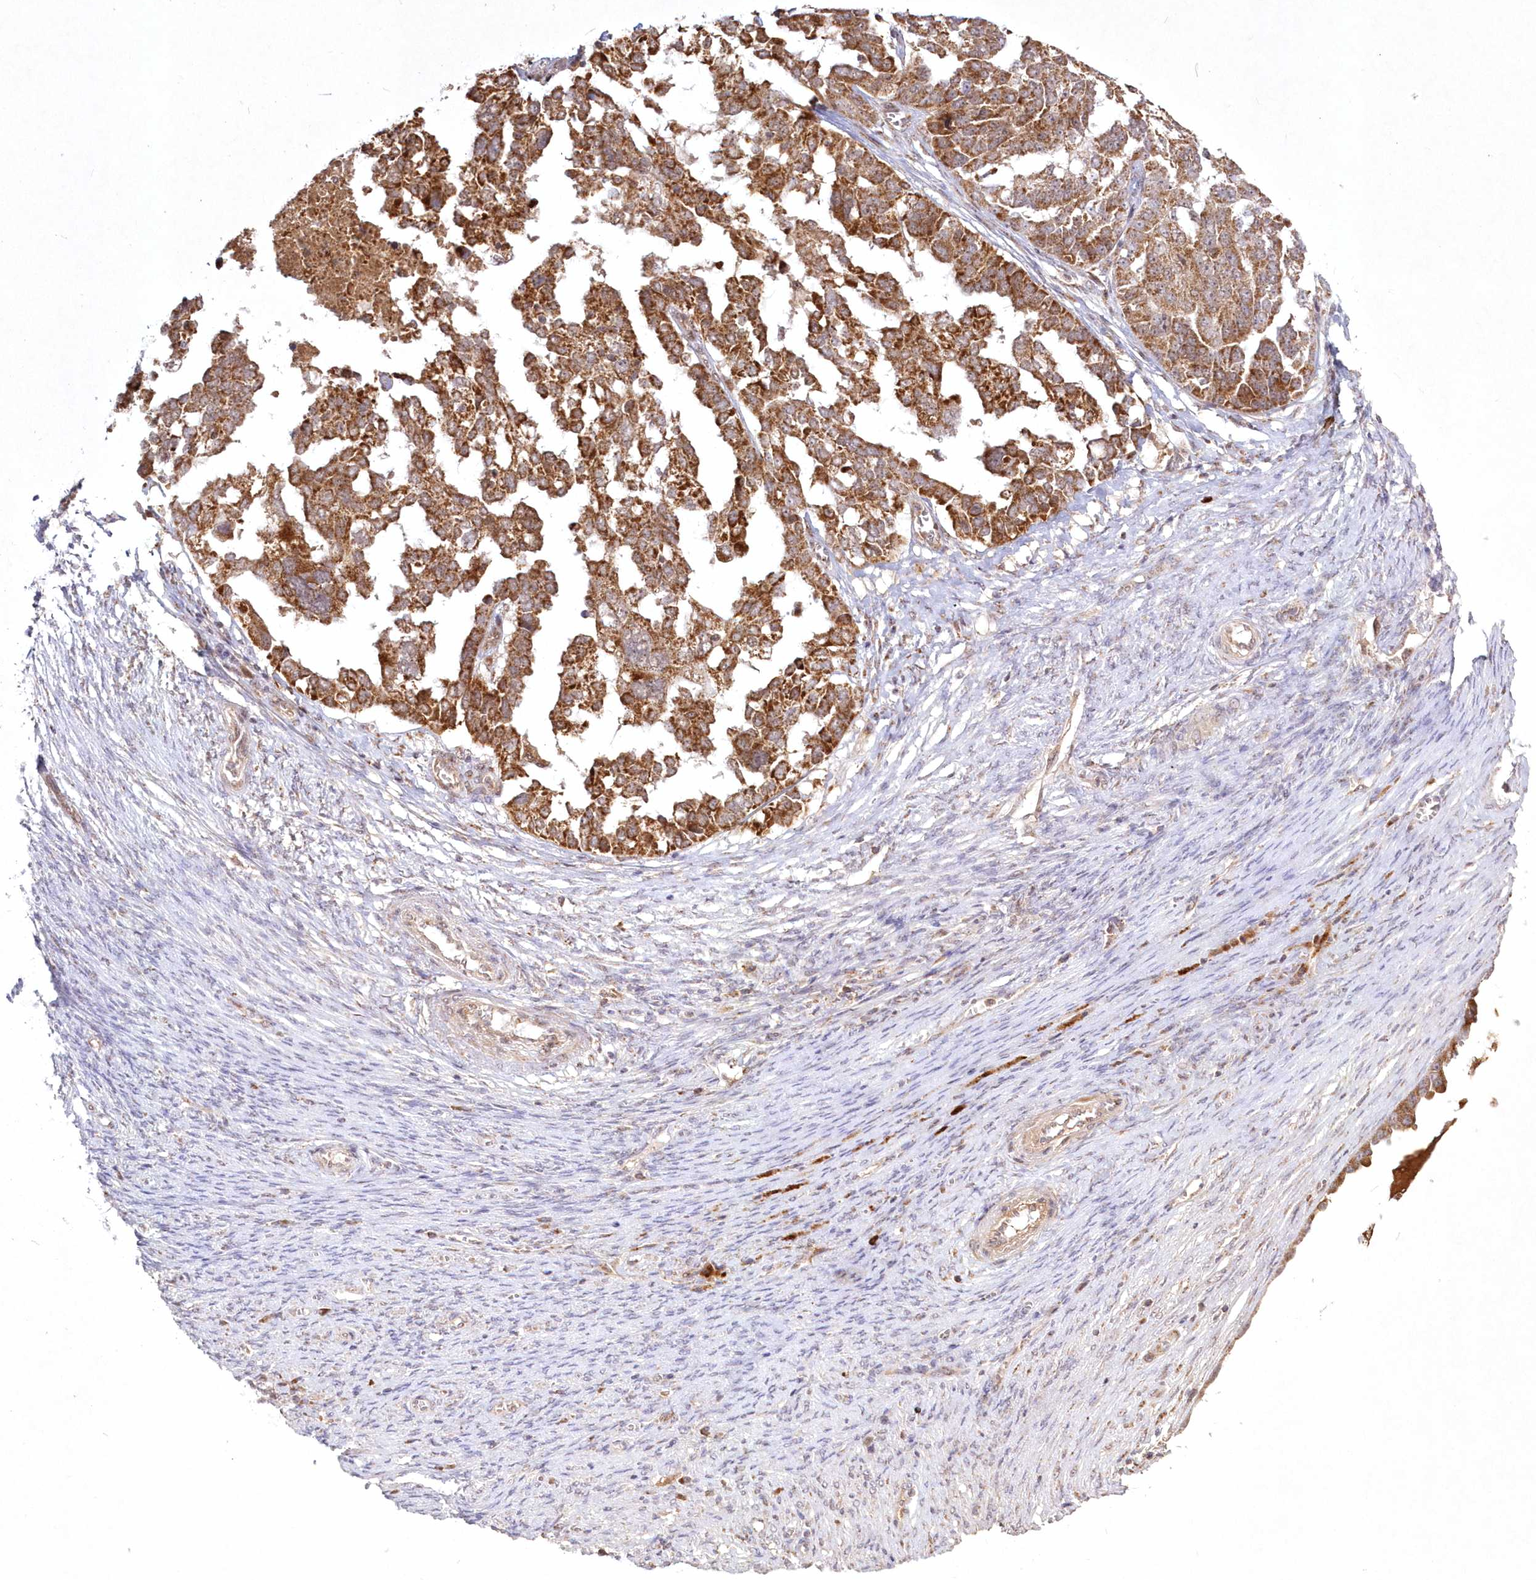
{"staining": {"intensity": "moderate", "quantity": ">75%", "location": "cytoplasmic/membranous"}, "tissue": "ovarian cancer", "cell_type": "Tumor cells", "image_type": "cancer", "snomed": [{"axis": "morphology", "description": "Cystadenocarcinoma, serous, NOS"}, {"axis": "topography", "description": "Ovary"}], "caption": "The image displays staining of ovarian cancer (serous cystadenocarcinoma), revealing moderate cytoplasmic/membranous protein staining (brown color) within tumor cells.", "gene": "PEX13", "patient": {"sex": "female", "age": 44}}